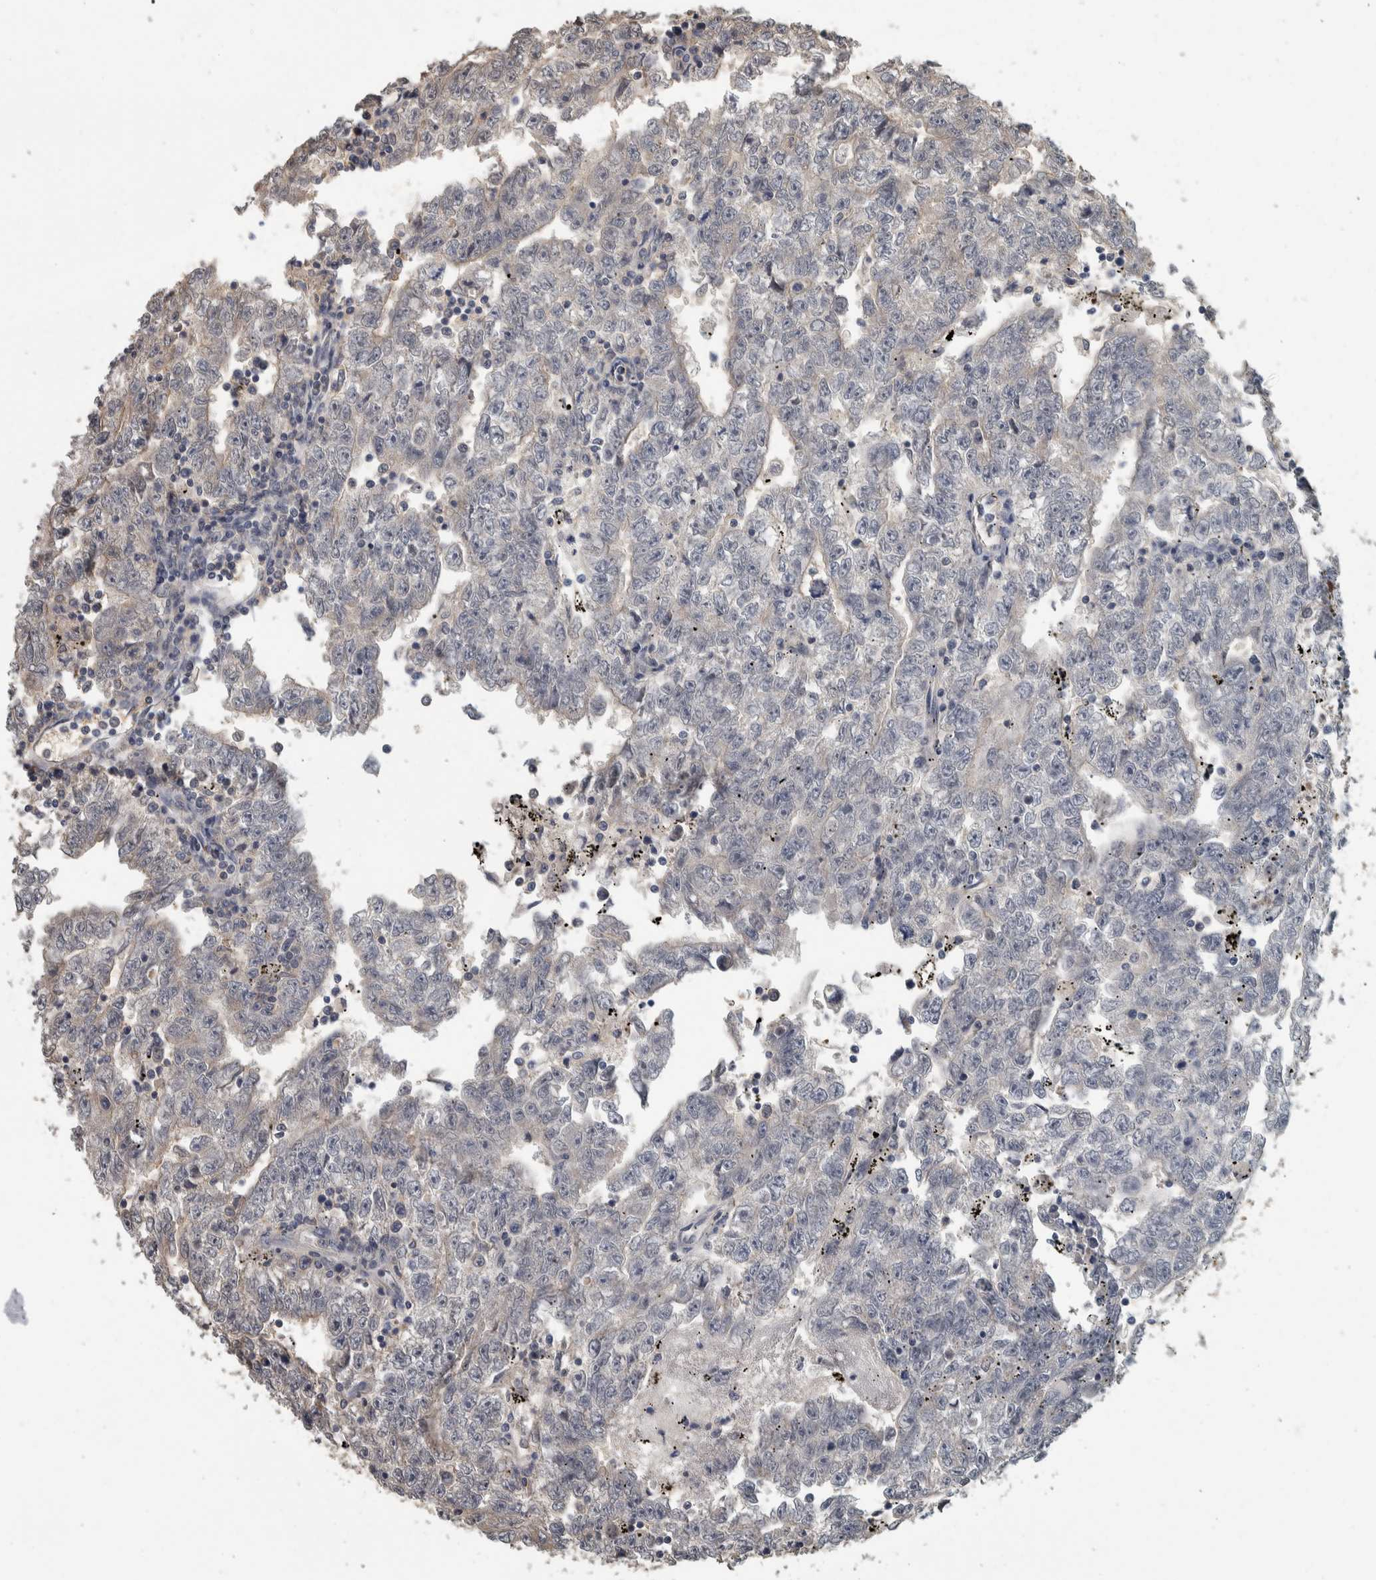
{"staining": {"intensity": "weak", "quantity": "<25%", "location": "cytoplasmic/membranous"}, "tissue": "testis cancer", "cell_type": "Tumor cells", "image_type": "cancer", "snomed": [{"axis": "morphology", "description": "Carcinoma, Embryonal, NOS"}, {"axis": "topography", "description": "Testis"}], "caption": "DAB (3,3'-diaminobenzidine) immunohistochemical staining of testis embryonal carcinoma shows no significant expression in tumor cells.", "gene": "CAVIN4", "patient": {"sex": "male", "age": 25}}